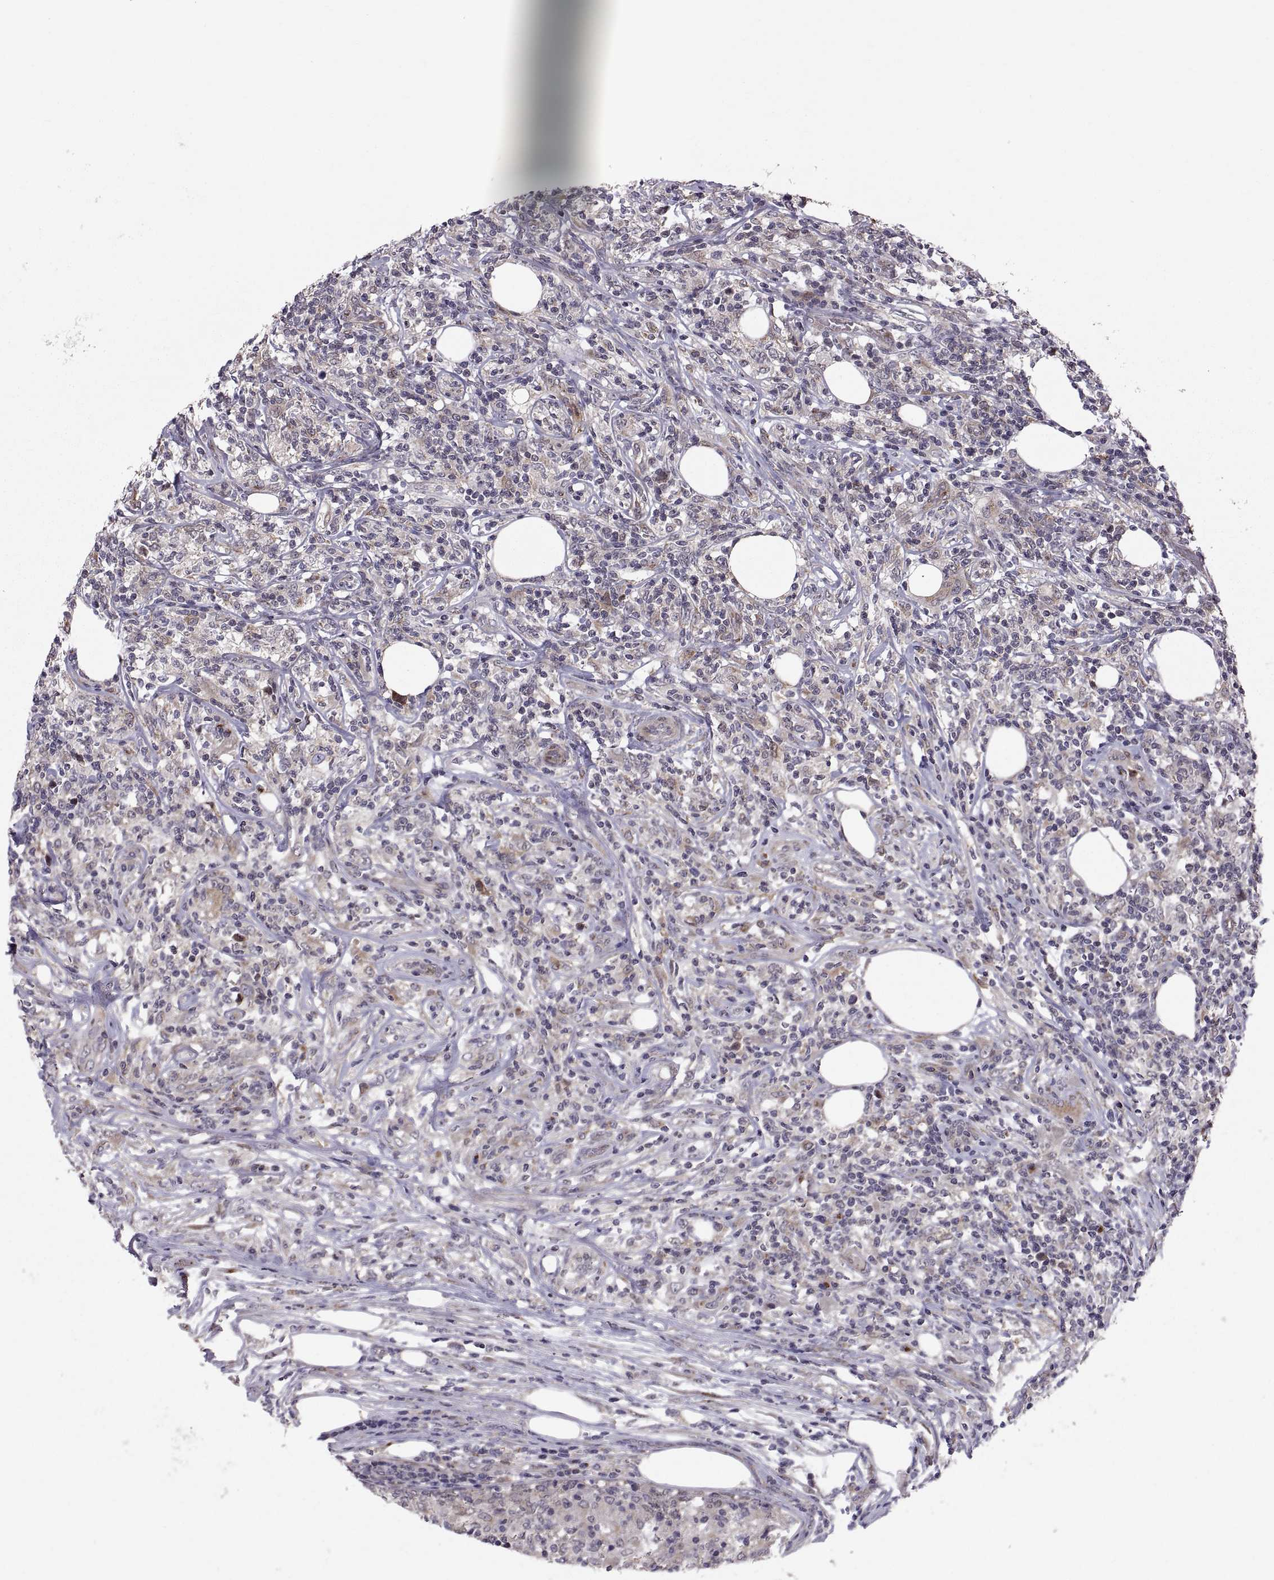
{"staining": {"intensity": "negative", "quantity": "none", "location": "none"}, "tissue": "lymphoma", "cell_type": "Tumor cells", "image_type": "cancer", "snomed": [{"axis": "morphology", "description": "Malignant lymphoma, non-Hodgkin's type, High grade"}, {"axis": "topography", "description": "Lymph node"}], "caption": "Immunohistochemistry (IHC) image of neoplastic tissue: lymphoma stained with DAB (3,3'-diaminobenzidine) displays no significant protein expression in tumor cells.", "gene": "TESC", "patient": {"sex": "female", "age": 84}}